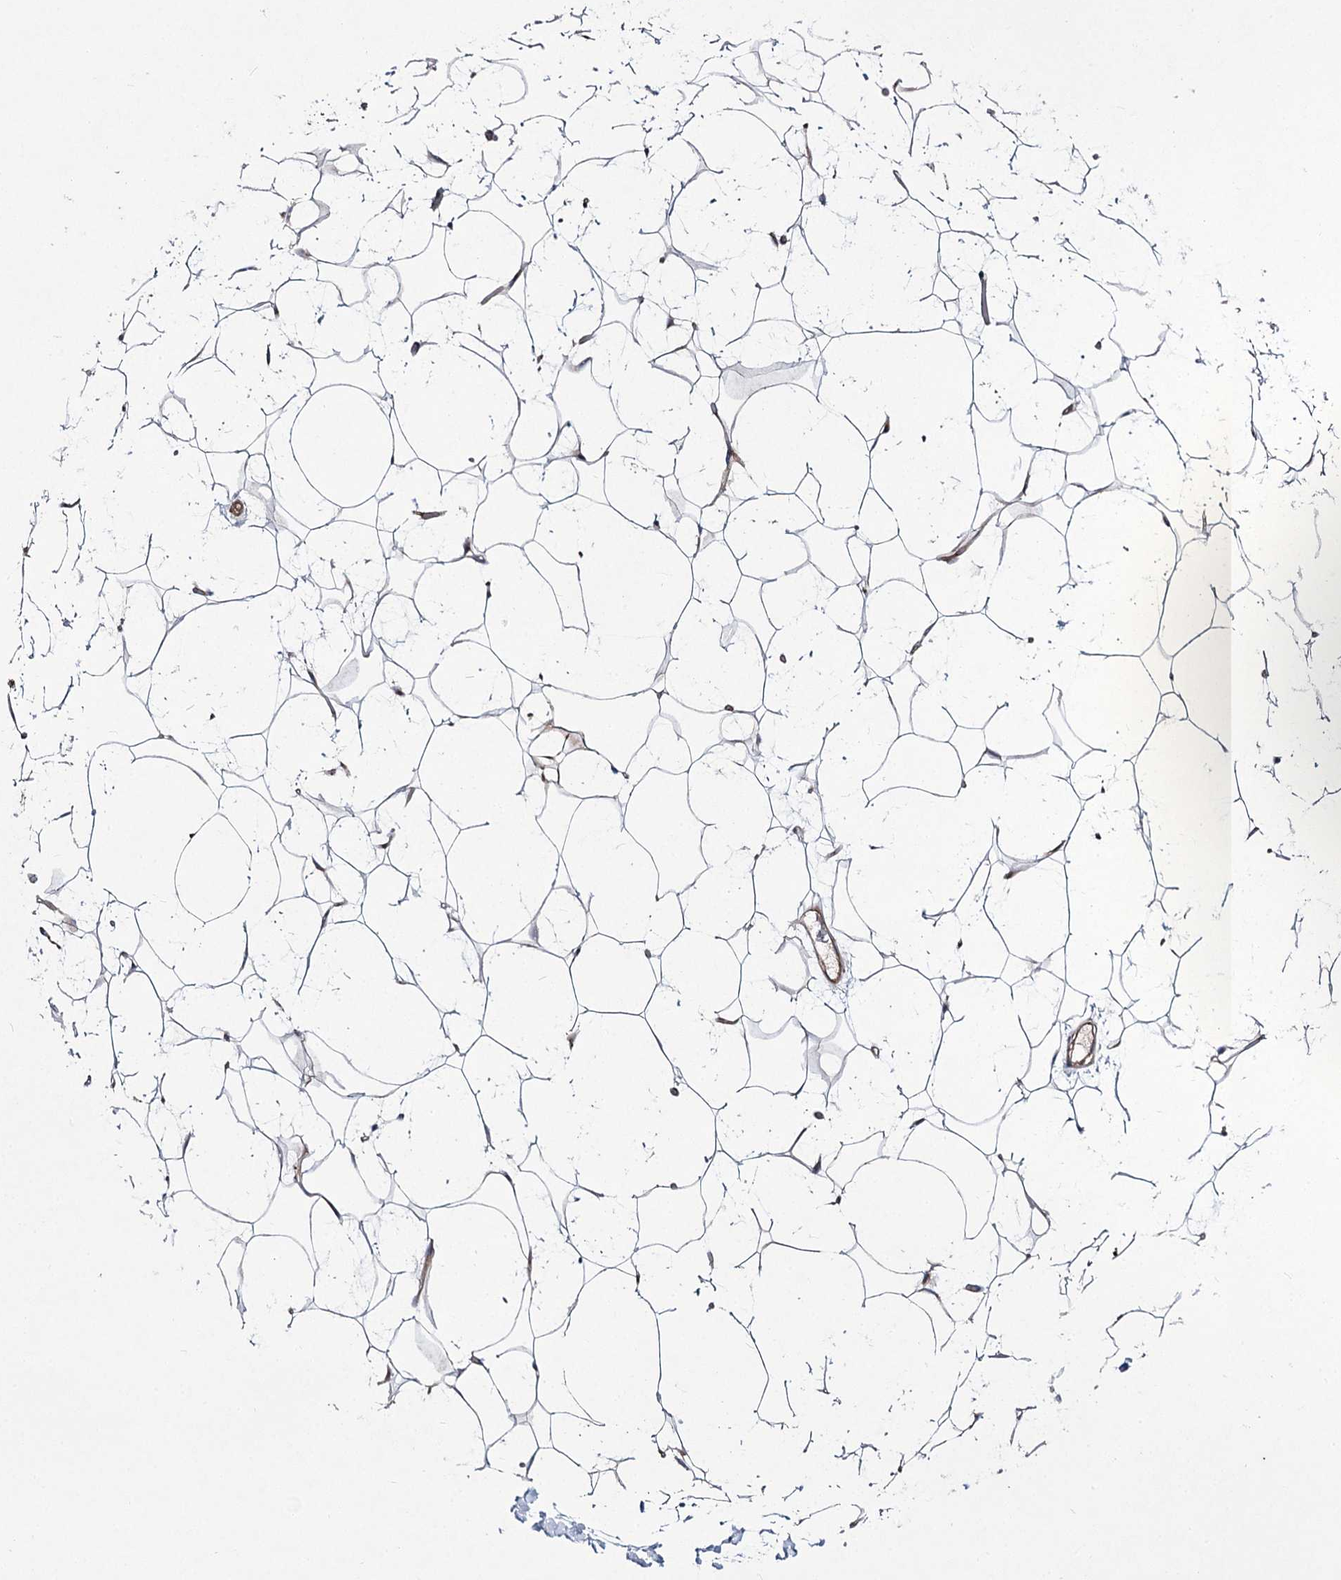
{"staining": {"intensity": "weak", "quantity": ">75%", "location": "cytoplasmic/membranous"}, "tissue": "adipose tissue", "cell_type": "Adipocytes", "image_type": "normal", "snomed": [{"axis": "morphology", "description": "Normal tissue, NOS"}, {"axis": "topography", "description": "Breast"}], "caption": "The immunohistochemical stain highlights weak cytoplasmic/membranous positivity in adipocytes of normal adipose tissue. Immunohistochemistry stains the protein in brown and the nuclei are stained blue.", "gene": "ME3", "patient": {"sex": "female", "age": 26}}